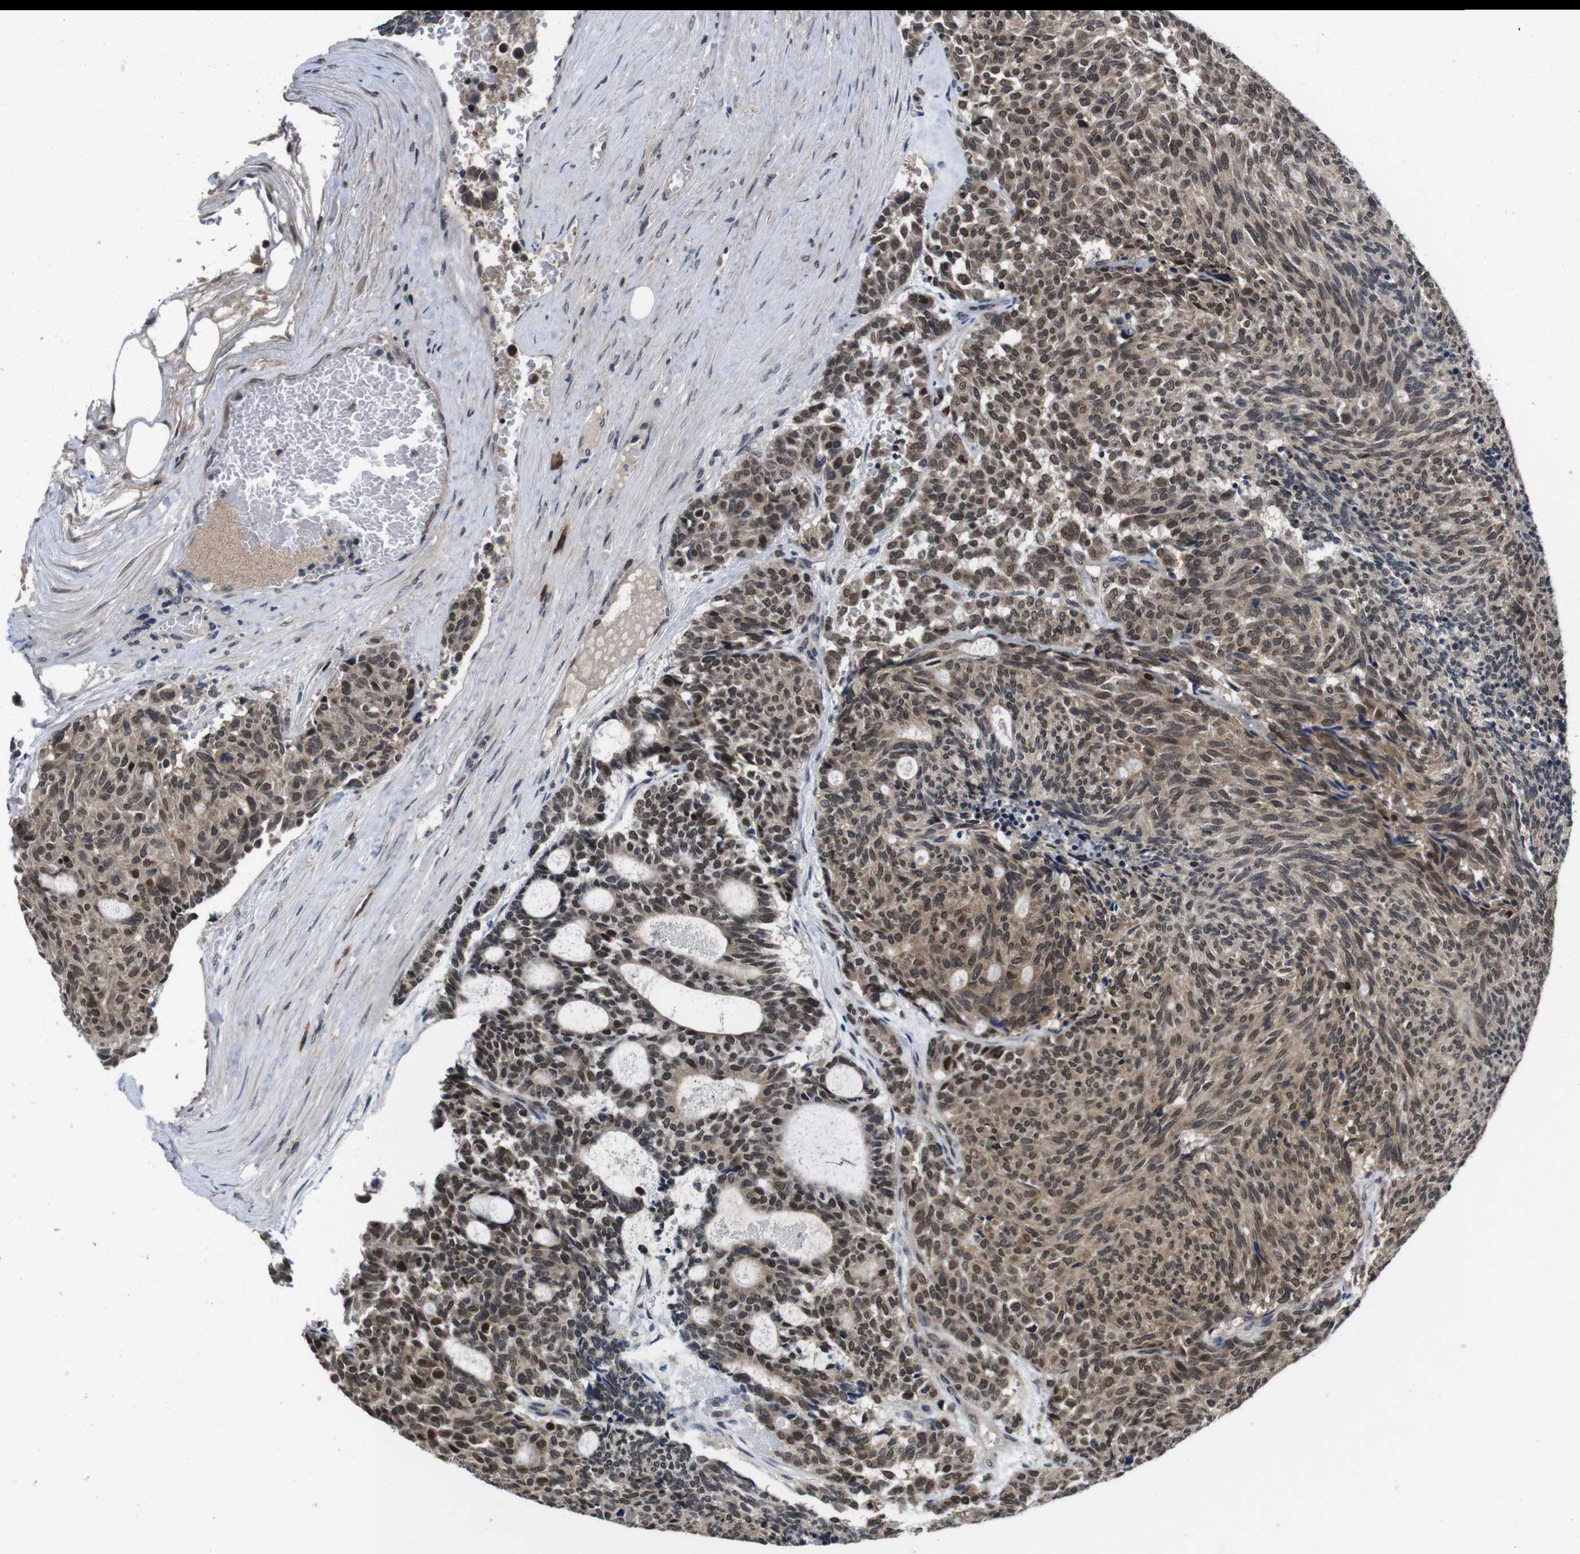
{"staining": {"intensity": "moderate", "quantity": ">75%", "location": "cytoplasmic/membranous,nuclear"}, "tissue": "carcinoid", "cell_type": "Tumor cells", "image_type": "cancer", "snomed": [{"axis": "morphology", "description": "Carcinoid, malignant, NOS"}, {"axis": "topography", "description": "Pancreas"}], "caption": "A photomicrograph showing moderate cytoplasmic/membranous and nuclear expression in approximately >75% of tumor cells in carcinoid (malignant), as visualized by brown immunohistochemical staining.", "gene": "ZBTB46", "patient": {"sex": "female", "age": 54}}